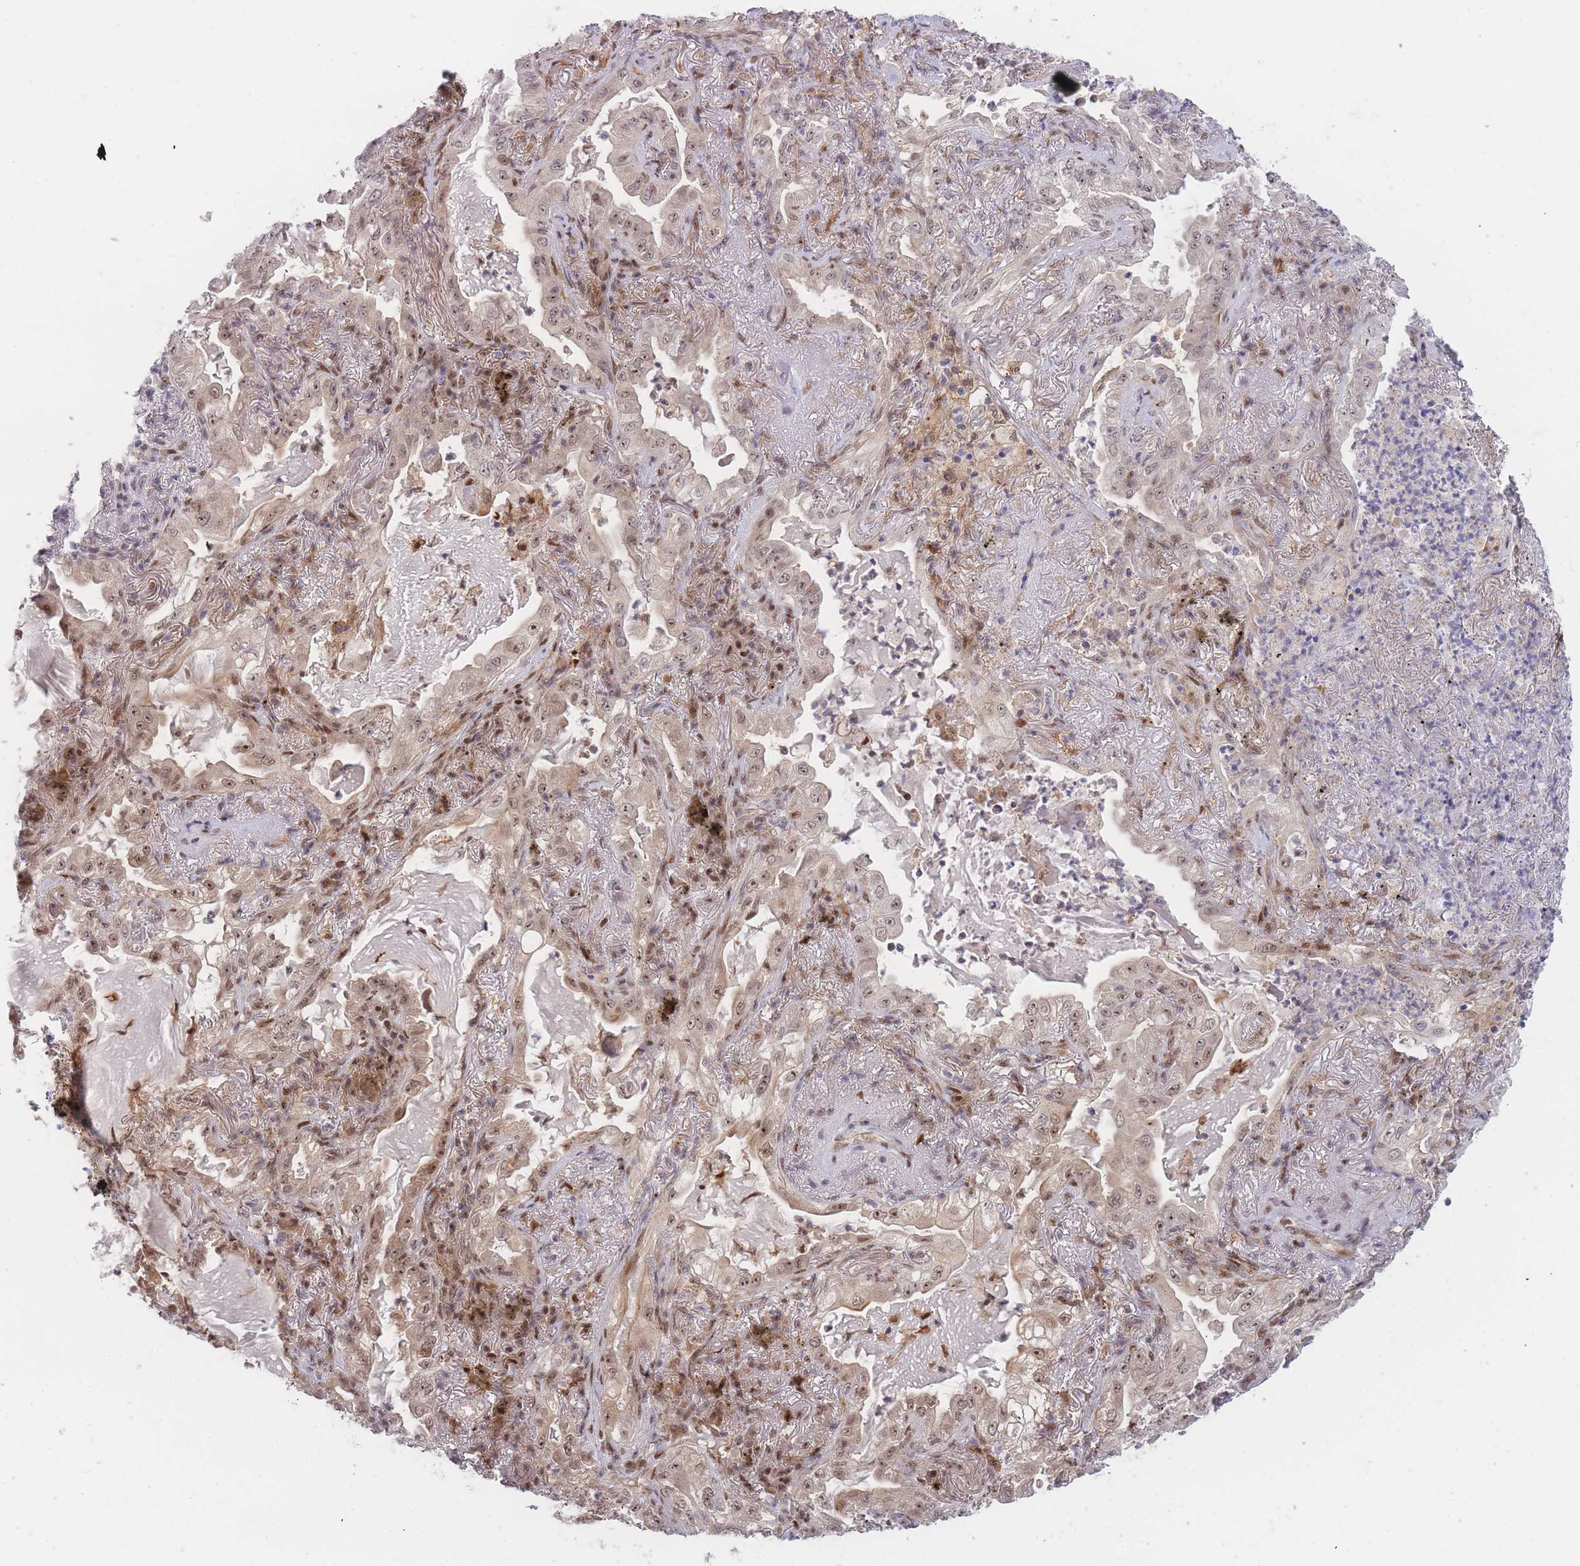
{"staining": {"intensity": "moderate", "quantity": ">75%", "location": "cytoplasmic/membranous,nuclear"}, "tissue": "lung cancer", "cell_type": "Tumor cells", "image_type": "cancer", "snomed": [{"axis": "morphology", "description": "Adenocarcinoma, NOS"}, {"axis": "topography", "description": "Lung"}], "caption": "A brown stain labels moderate cytoplasmic/membranous and nuclear expression of a protein in adenocarcinoma (lung) tumor cells.", "gene": "DEAF1", "patient": {"sex": "female", "age": 73}}